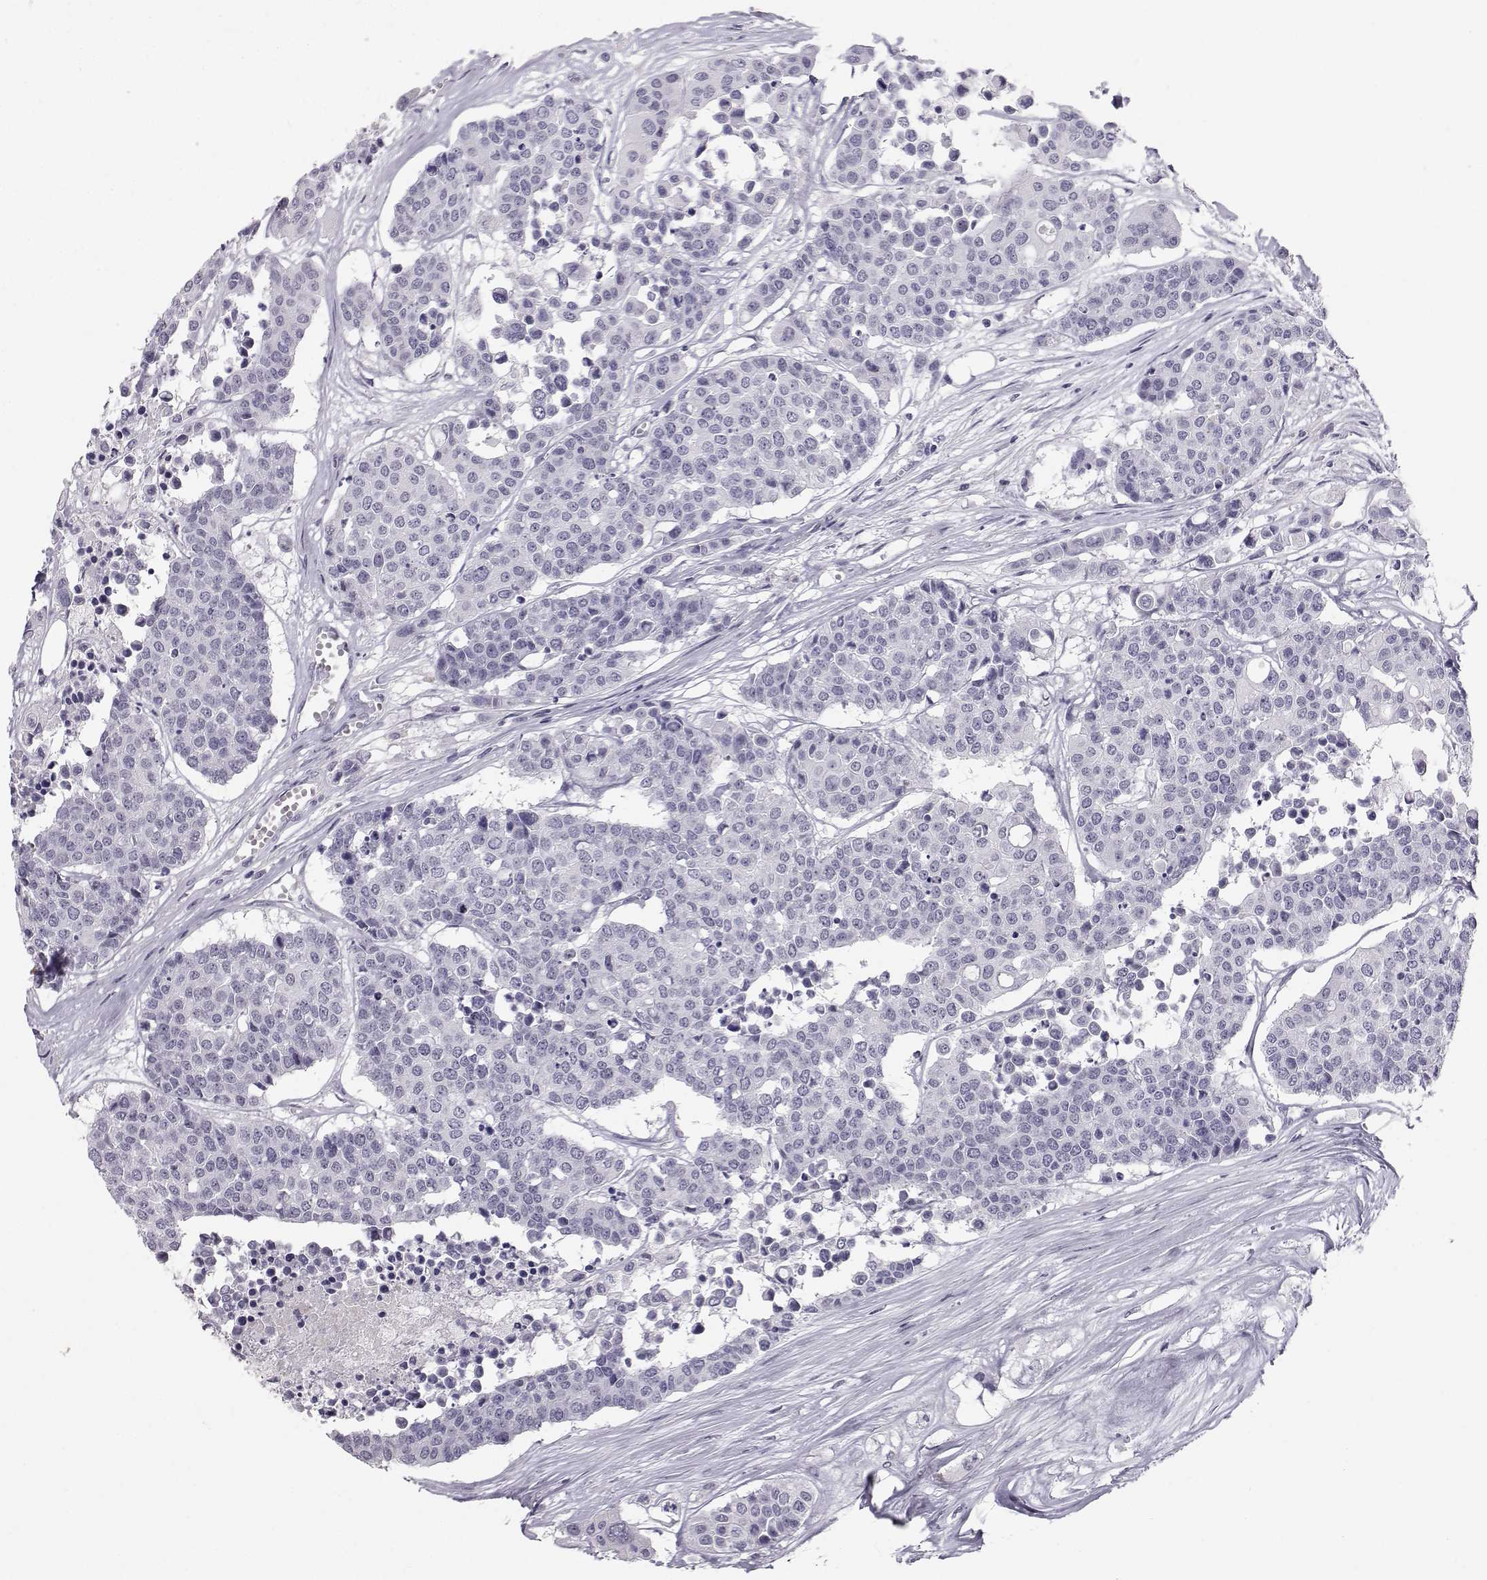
{"staining": {"intensity": "negative", "quantity": "none", "location": "none"}, "tissue": "carcinoid", "cell_type": "Tumor cells", "image_type": "cancer", "snomed": [{"axis": "morphology", "description": "Carcinoid, malignant, NOS"}, {"axis": "topography", "description": "Colon"}], "caption": "Immunohistochemistry image of human carcinoid stained for a protein (brown), which demonstrates no staining in tumor cells.", "gene": "SPDYE4", "patient": {"sex": "male", "age": 81}}